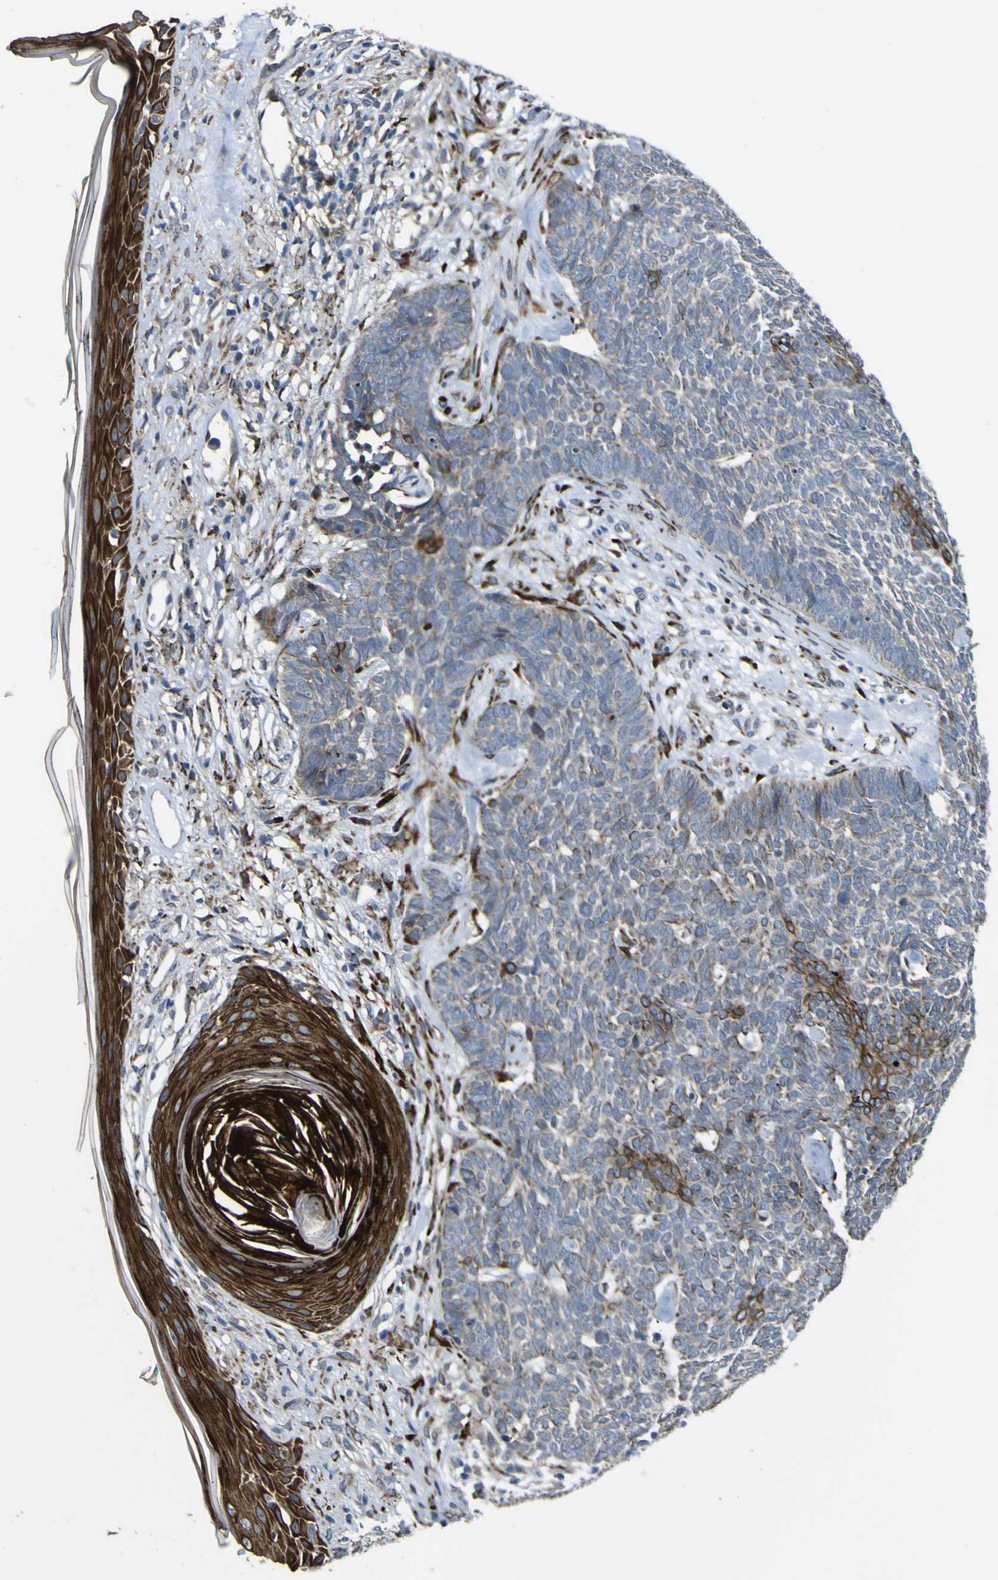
{"staining": {"intensity": "strong", "quantity": "<25%", "location": "cytoplasmic/membranous"}, "tissue": "skin cancer", "cell_type": "Tumor cells", "image_type": "cancer", "snomed": [{"axis": "morphology", "description": "Basal cell carcinoma"}, {"axis": "topography", "description": "Skin"}], "caption": "Immunohistochemical staining of human skin basal cell carcinoma shows strong cytoplasmic/membranous protein expression in about <25% of tumor cells.", "gene": "LBHD1", "patient": {"sex": "female", "age": 84}}